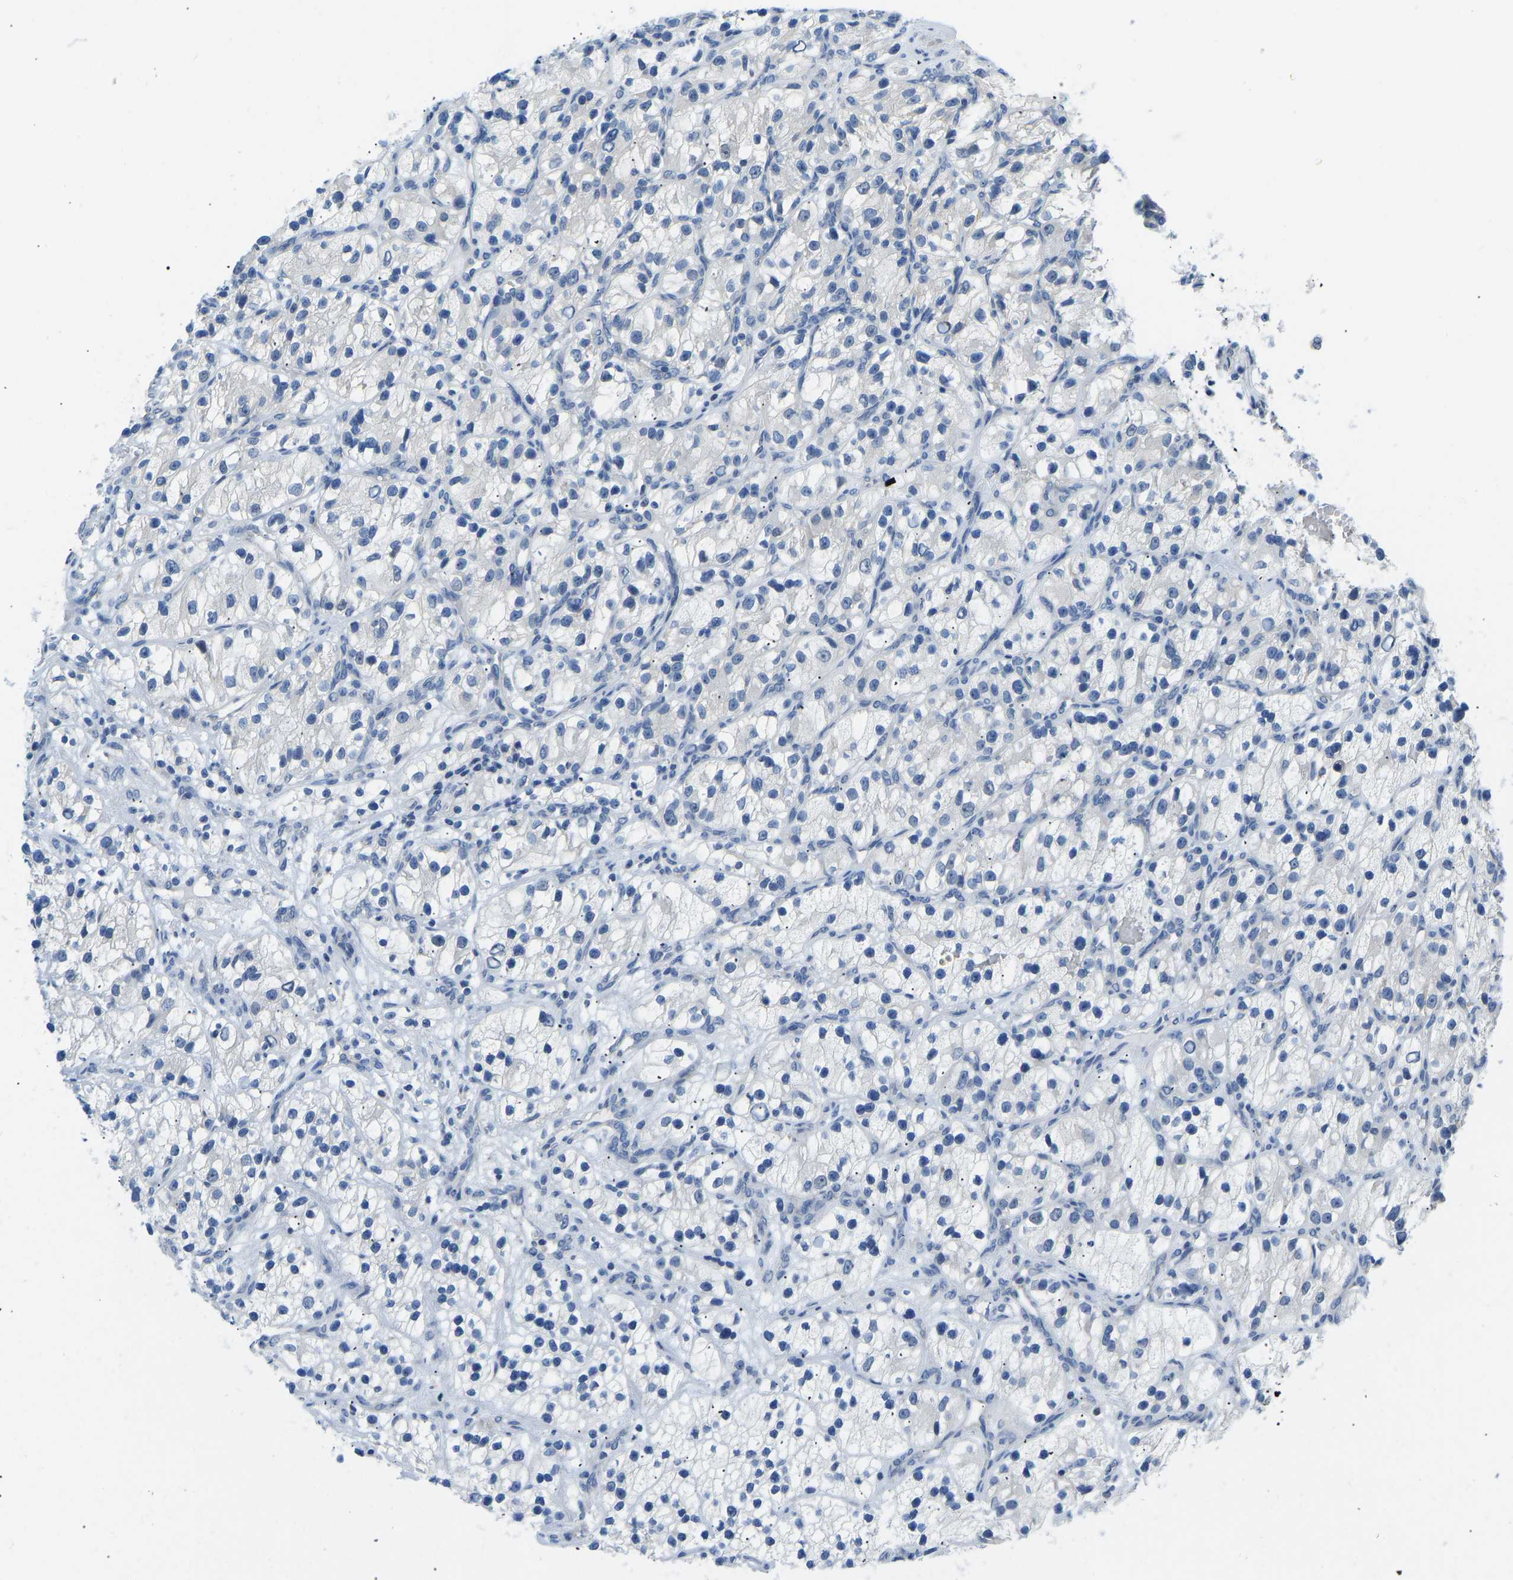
{"staining": {"intensity": "negative", "quantity": "none", "location": "none"}, "tissue": "renal cancer", "cell_type": "Tumor cells", "image_type": "cancer", "snomed": [{"axis": "morphology", "description": "Adenocarcinoma, NOS"}, {"axis": "topography", "description": "Kidney"}], "caption": "An image of renal cancer (adenocarcinoma) stained for a protein exhibits no brown staining in tumor cells. Brightfield microscopy of IHC stained with DAB (3,3'-diaminobenzidine) (brown) and hematoxylin (blue), captured at high magnification.", "gene": "VRK1", "patient": {"sex": "female", "age": 57}}